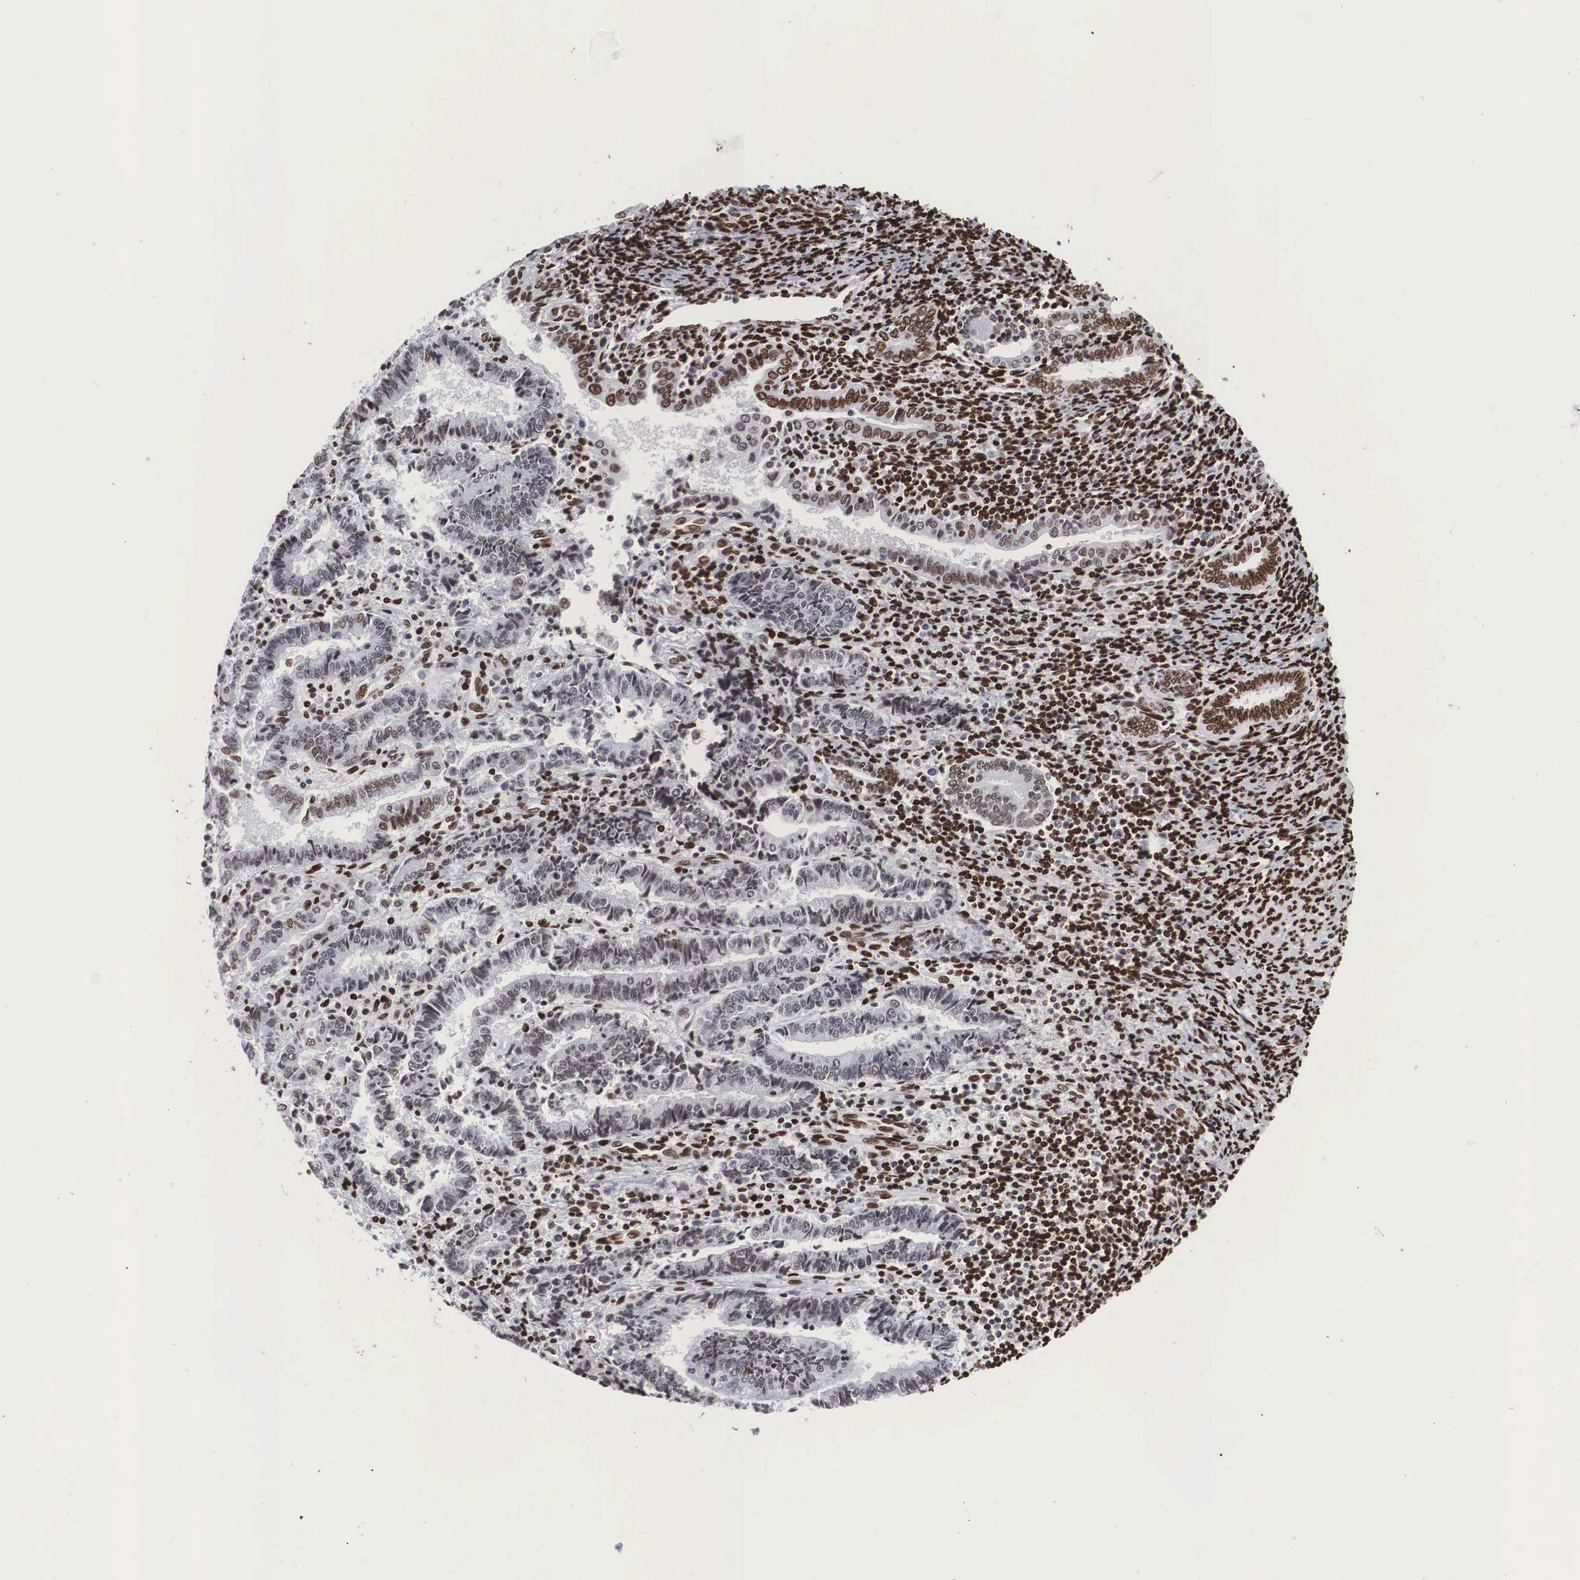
{"staining": {"intensity": "moderate", "quantity": "25%-75%", "location": "nuclear"}, "tissue": "endometrial cancer", "cell_type": "Tumor cells", "image_type": "cancer", "snomed": [{"axis": "morphology", "description": "Adenocarcinoma, NOS"}, {"axis": "topography", "description": "Endometrium"}], "caption": "Protein expression analysis of endometrial cancer (adenocarcinoma) displays moderate nuclear staining in about 25%-75% of tumor cells. (DAB (3,3'-diaminobenzidine) IHC with brightfield microscopy, high magnification).", "gene": "MECP2", "patient": {"sex": "female", "age": 75}}